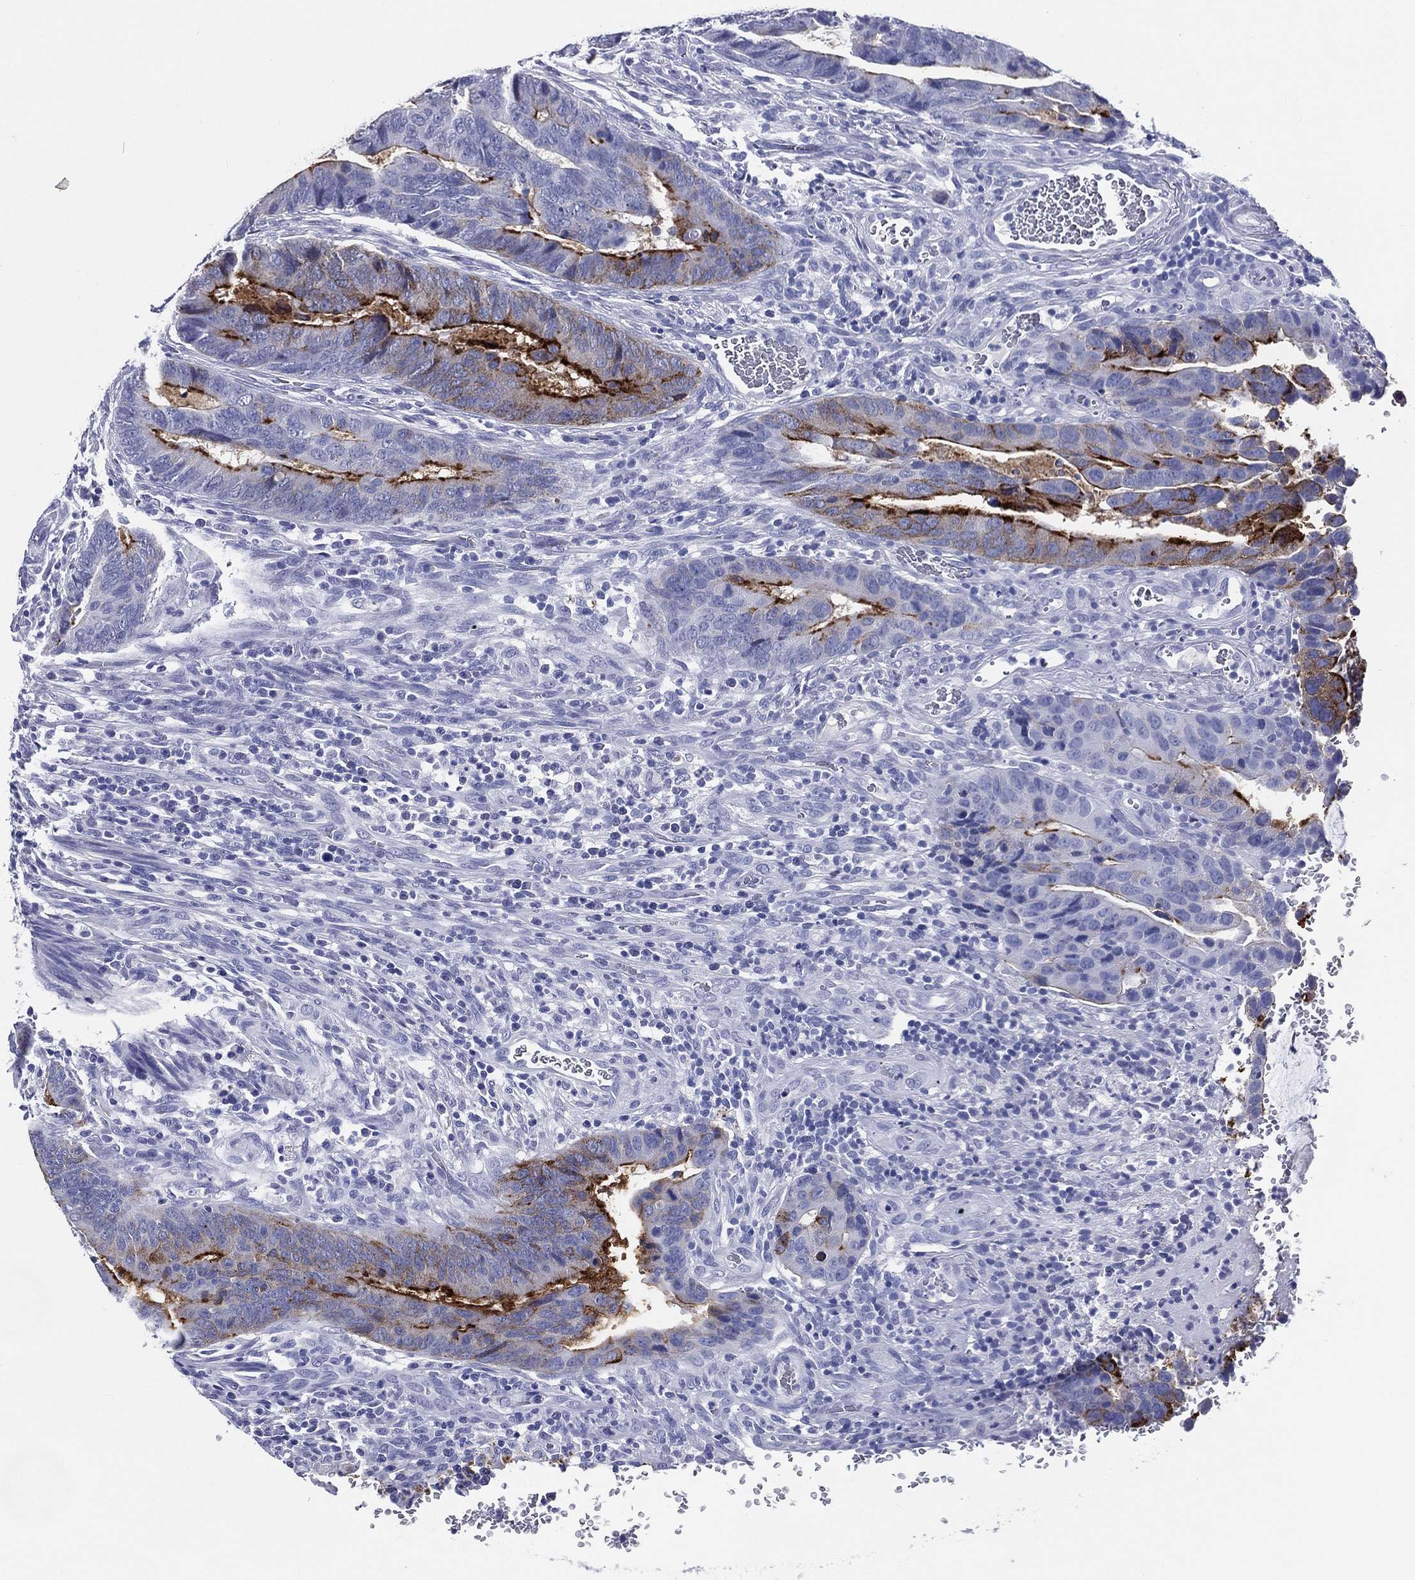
{"staining": {"intensity": "strong", "quantity": "<25%", "location": "cytoplasmic/membranous"}, "tissue": "colorectal cancer", "cell_type": "Tumor cells", "image_type": "cancer", "snomed": [{"axis": "morphology", "description": "Adenocarcinoma, NOS"}, {"axis": "topography", "description": "Colon"}], "caption": "IHC staining of colorectal cancer (adenocarcinoma), which shows medium levels of strong cytoplasmic/membranous expression in approximately <25% of tumor cells indicating strong cytoplasmic/membranous protein positivity. The staining was performed using DAB (brown) for protein detection and nuclei were counterstained in hematoxylin (blue).", "gene": "ACE2", "patient": {"sex": "female", "age": 56}}